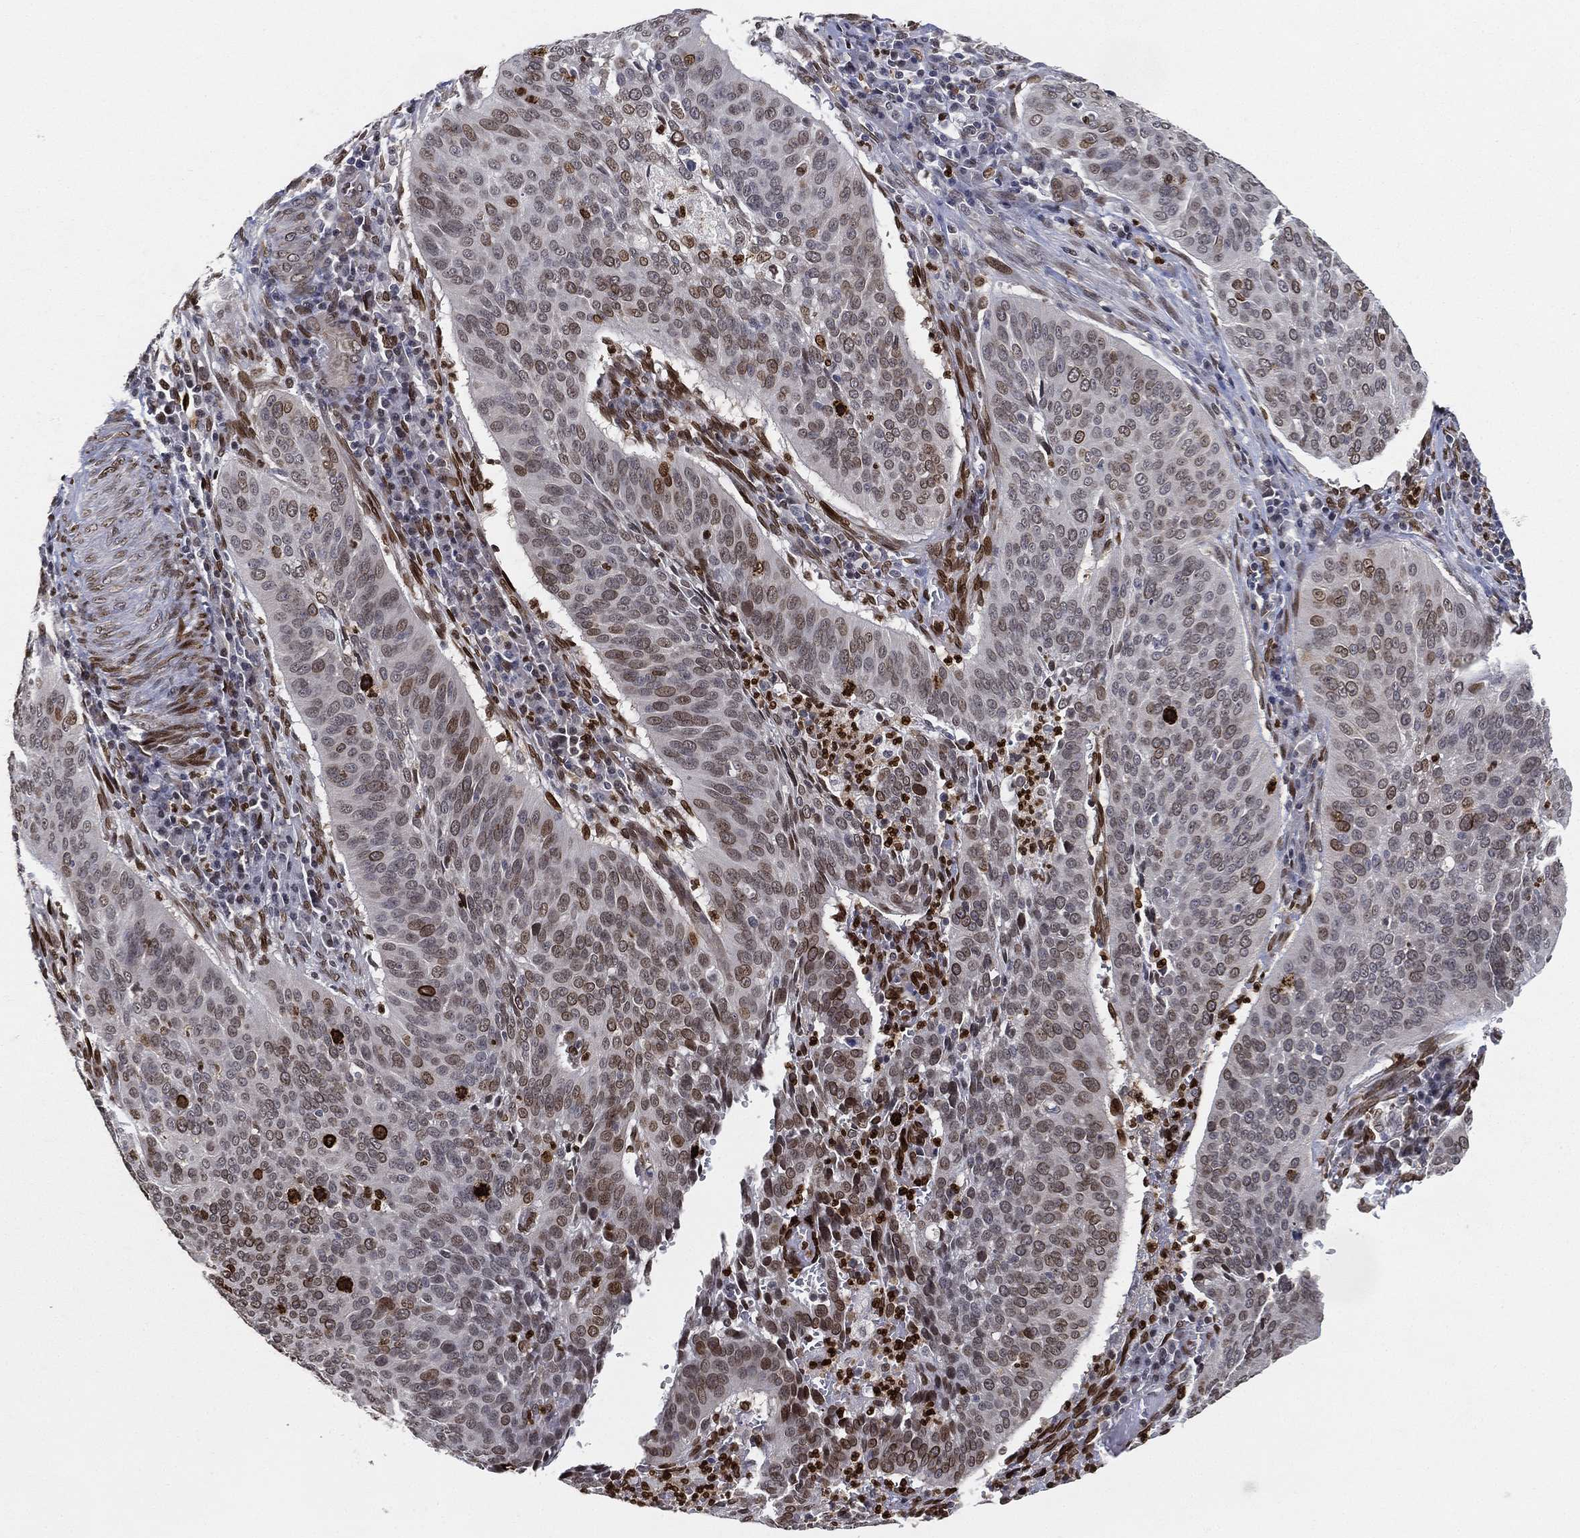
{"staining": {"intensity": "moderate", "quantity": "25%-75%", "location": "nuclear"}, "tissue": "cervical cancer", "cell_type": "Tumor cells", "image_type": "cancer", "snomed": [{"axis": "morphology", "description": "Normal tissue, NOS"}, {"axis": "morphology", "description": "Squamous cell carcinoma, NOS"}, {"axis": "topography", "description": "Cervix"}], "caption": "Moderate nuclear staining is present in approximately 25%-75% of tumor cells in cervical squamous cell carcinoma. (Brightfield microscopy of DAB IHC at high magnification).", "gene": "LMNB1", "patient": {"sex": "female", "age": 39}}